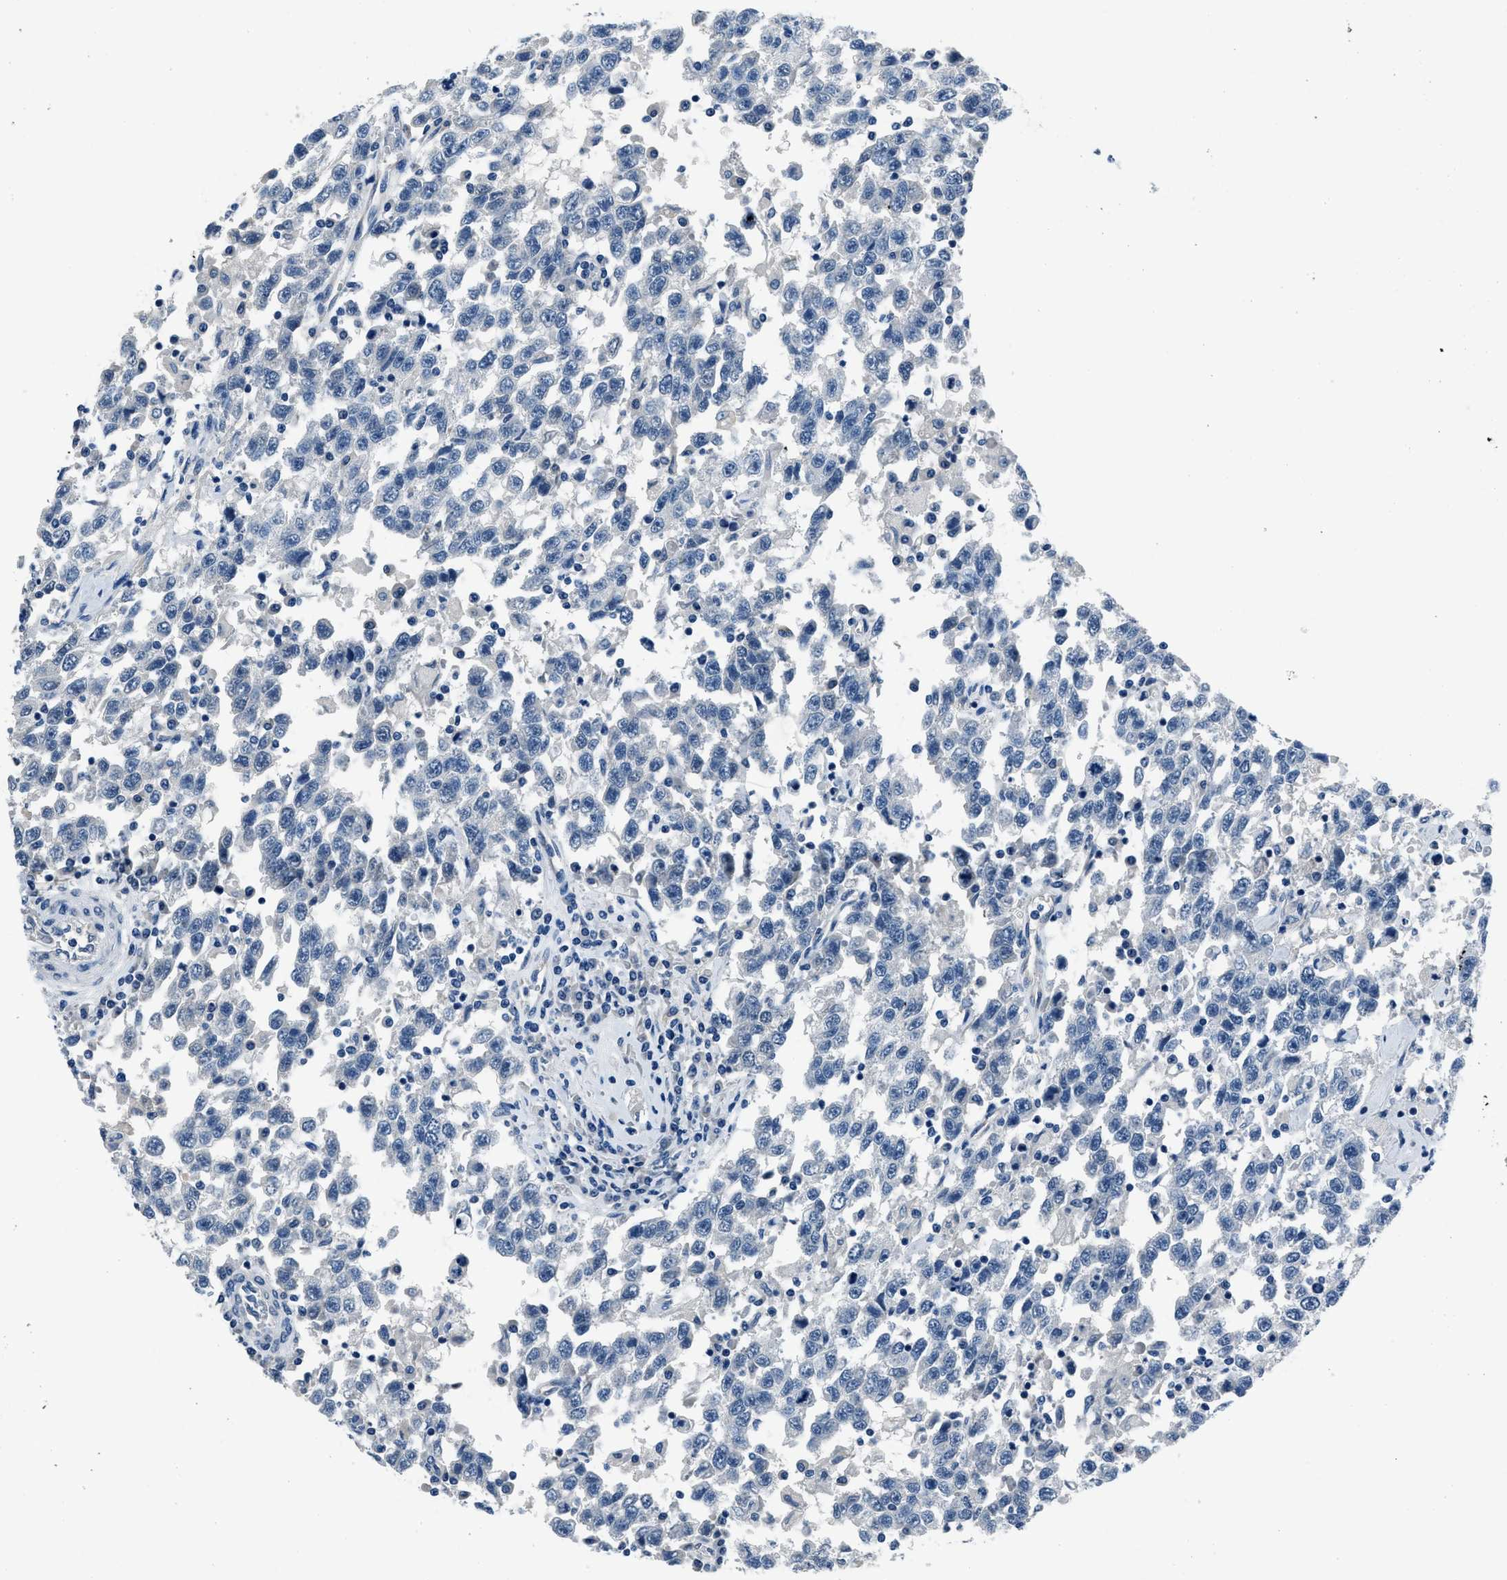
{"staining": {"intensity": "negative", "quantity": "none", "location": "none"}, "tissue": "testis cancer", "cell_type": "Tumor cells", "image_type": "cancer", "snomed": [{"axis": "morphology", "description": "Seminoma, NOS"}, {"axis": "topography", "description": "Testis"}], "caption": "Testis seminoma was stained to show a protein in brown. There is no significant expression in tumor cells. (Stains: DAB IHC with hematoxylin counter stain, Microscopy: brightfield microscopy at high magnification).", "gene": "GJA3", "patient": {"sex": "male", "age": 41}}